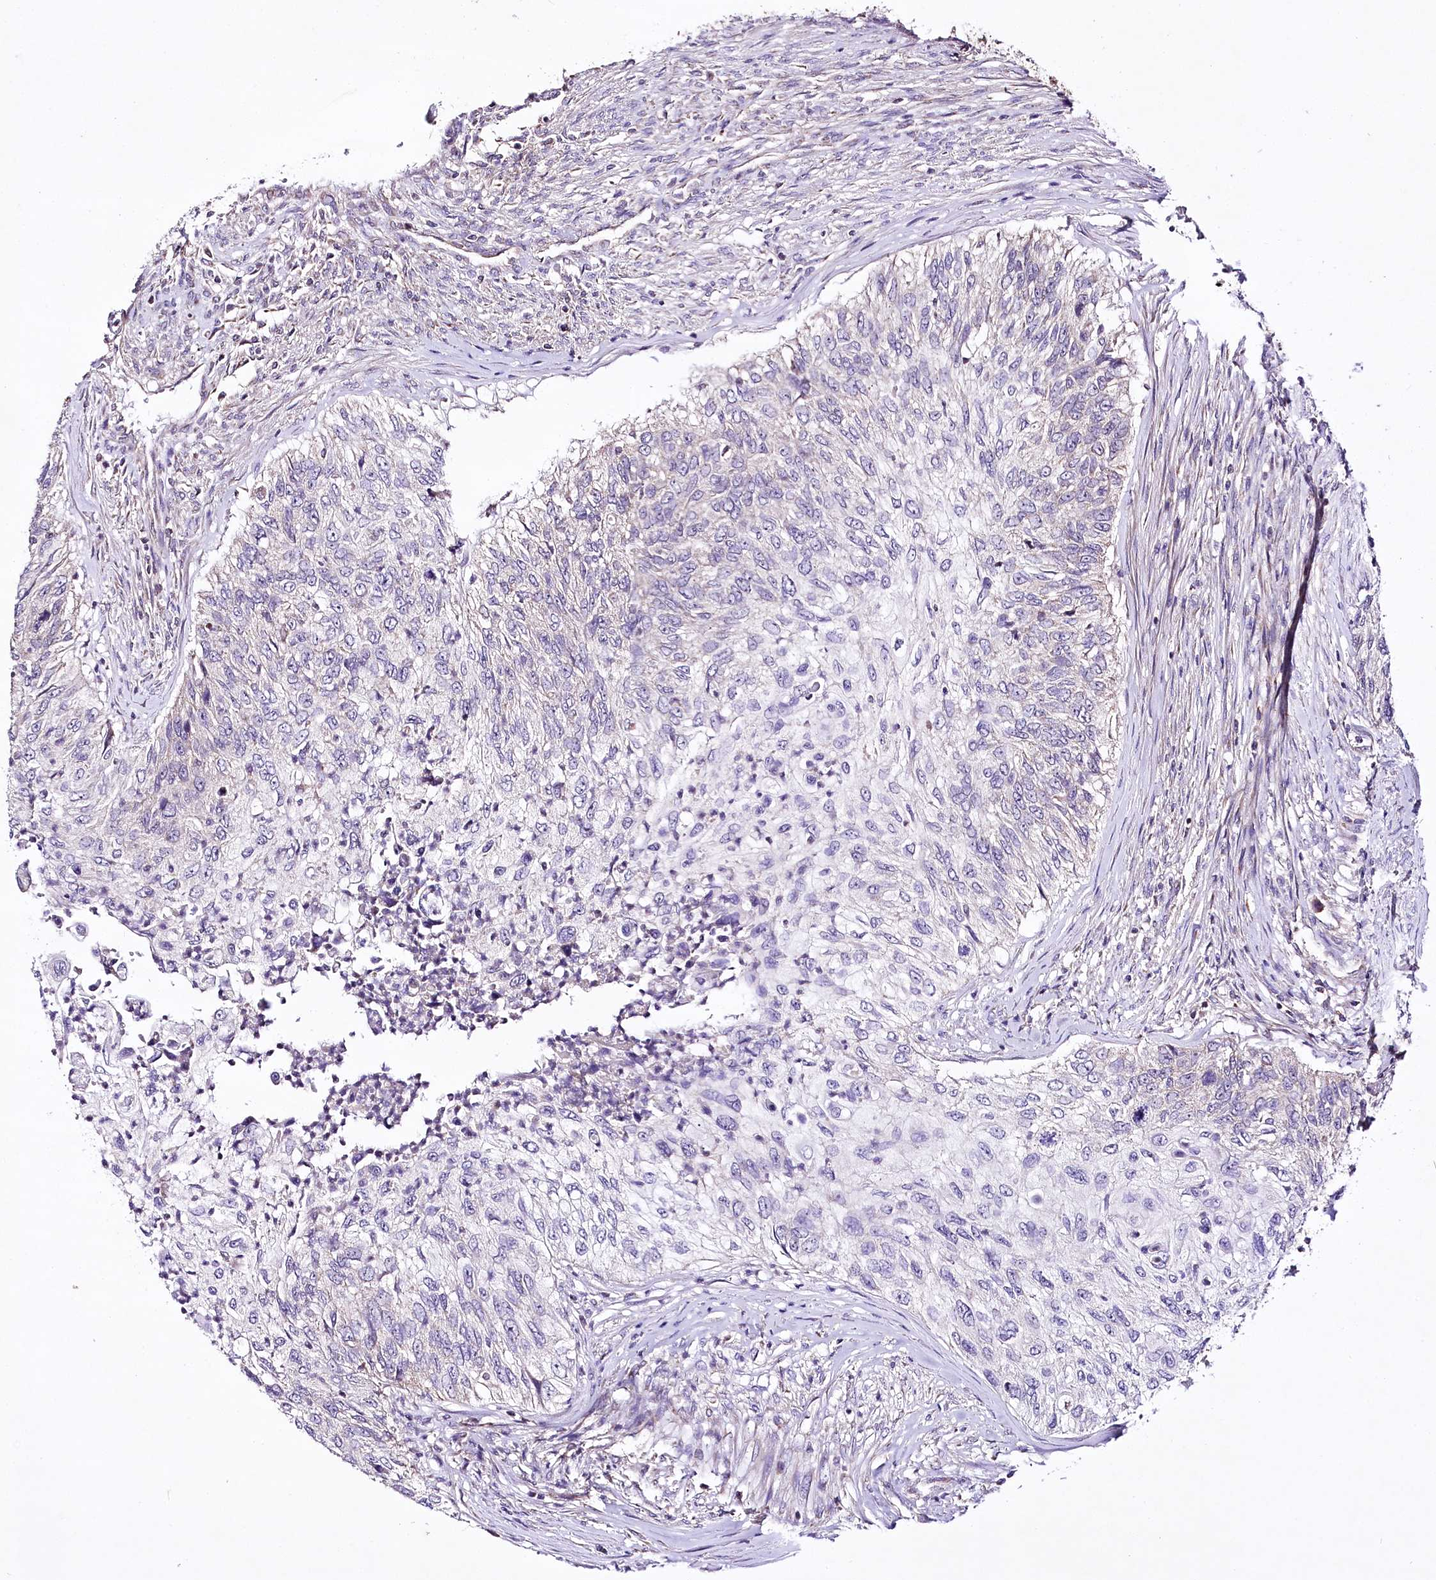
{"staining": {"intensity": "negative", "quantity": "none", "location": "none"}, "tissue": "urothelial cancer", "cell_type": "Tumor cells", "image_type": "cancer", "snomed": [{"axis": "morphology", "description": "Urothelial carcinoma, High grade"}, {"axis": "topography", "description": "Urinary bladder"}], "caption": "Tumor cells show no significant protein positivity in urothelial cancer.", "gene": "ATE1", "patient": {"sex": "female", "age": 60}}